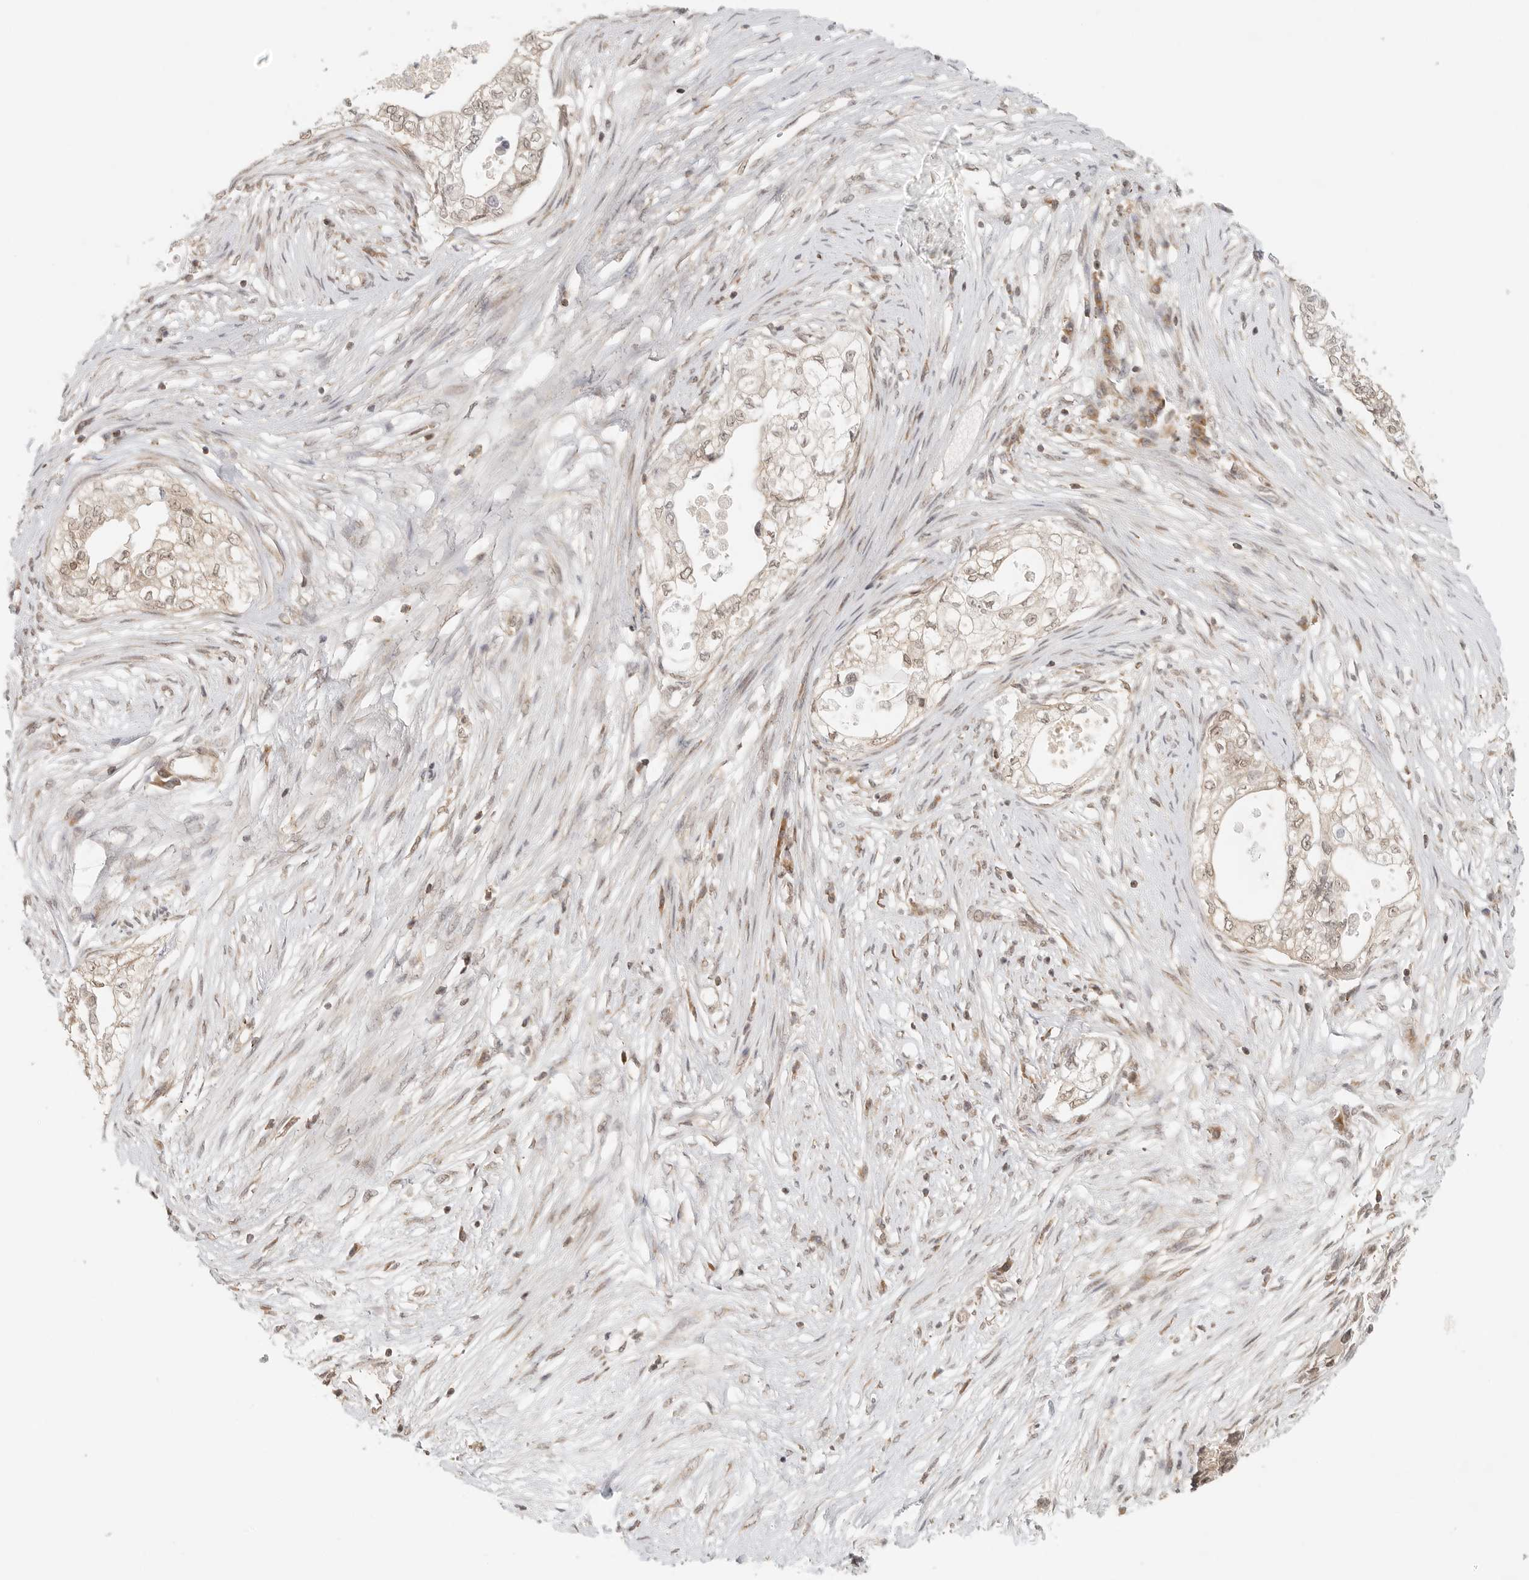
{"staining": {"intensity": "weak", "quantity": ">75%", "location": "cytoplasmic/membranous,nuclear"}, "tissue": "pancreatic cancer", "cell_type": "Tumor cells", "image_type": "cancer", "snomed": [{"axis": "morphology", "description": "Adenocarcinoma, NOS"}, {"axis": "topography", "description": "Pancreas"}], "caption": "Protein expression analysis of pancreatic cancer (adenocarcinoma) demonstrates weak cytoplasmic/membranous and nuclear staining in about >75% of tumor cells.", "gene": "HDAC6", "patient": {"sex": "male", "age": 72}}